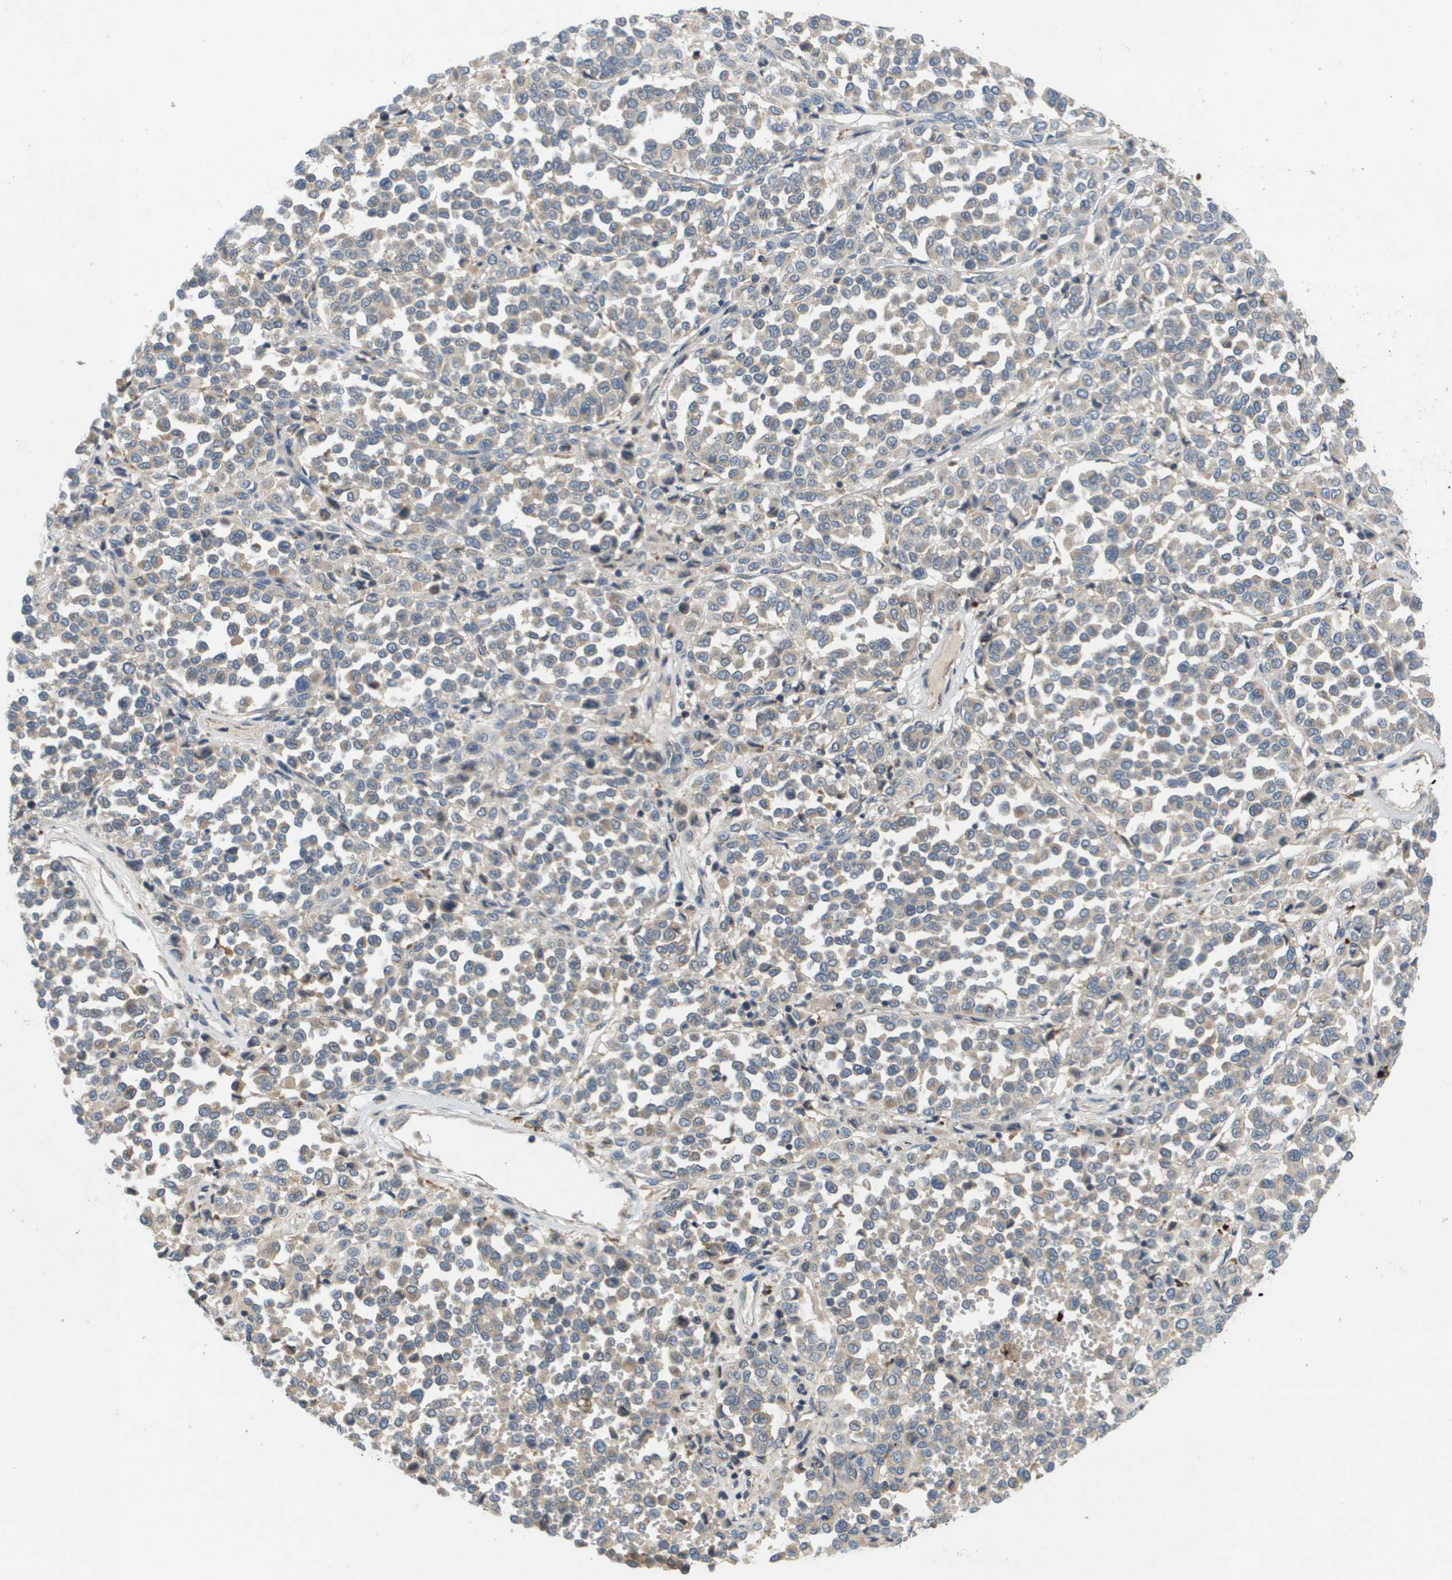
{"staining": {"intensity": "weak", "quantity": "<25%", "location": "cytoplasmic/membranous"}, "tissue": "melanoma", "cell_type": "Tumor cells", "image_type": "cancer", "snomed": [{"axis": "morphology", "description": "Malignant melanoma, Metastatic site"}, {"axis": "topography", "description": "Pancreas"}], "caption": "Micrograph shows no protein staining in tumor cells of malignant melanoma (metastatic site) tissue. The staining is performed using DAB (3,3'-diaminobenzidine) brown chromogen with nuclei counter-stained in using hematoxylin.", "gene": "SLC25A20", "patient": {"sex": "female", "age": 30}}